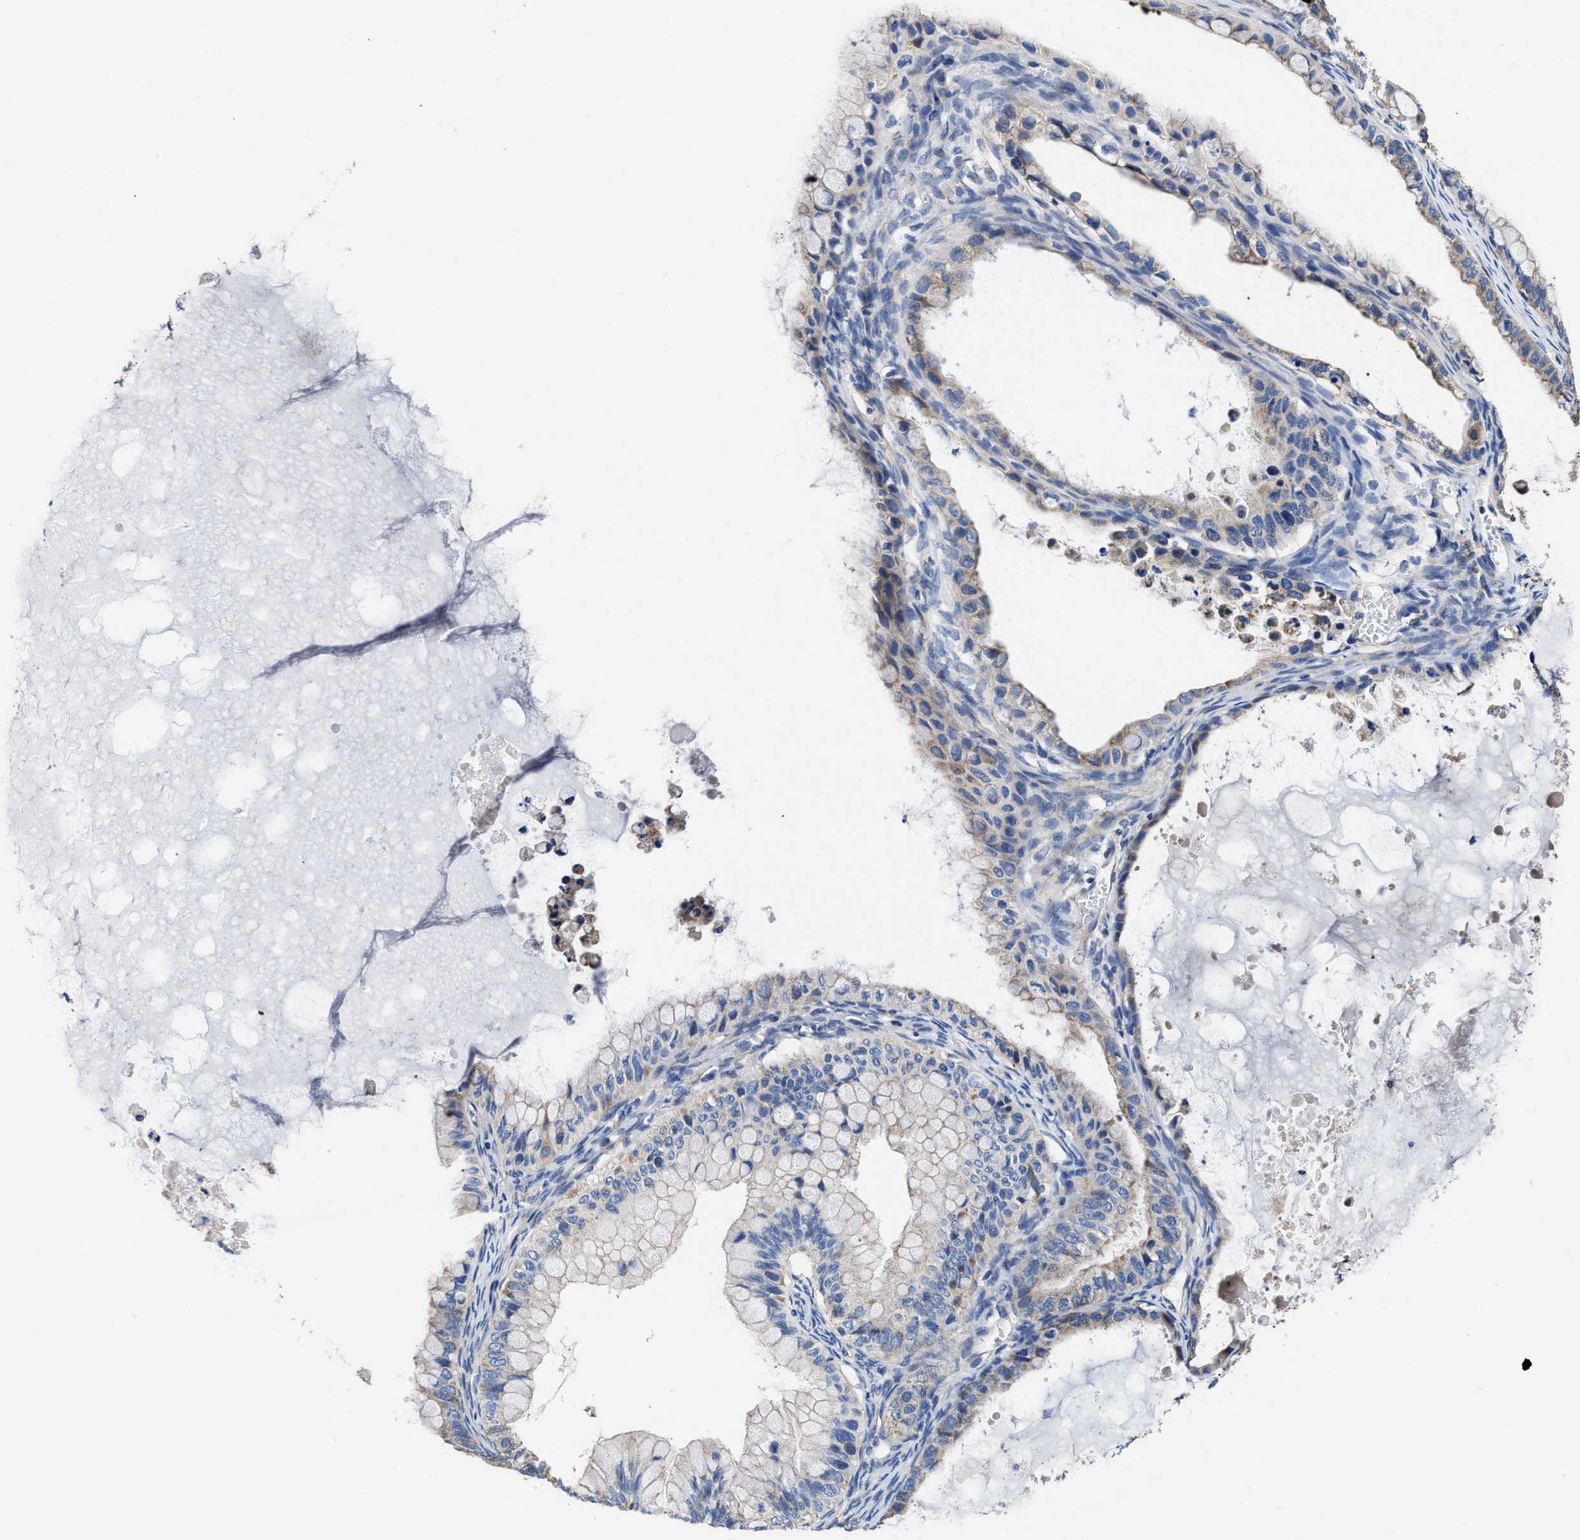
{"staining": {"intensity": "weak", "quantity": "25%-75%", "location": "cytoplasmic/membranous"}, "tissue": "ovarian cancer", "cell_type": "Tumor cells", "image_type": "cancer", "snomed": [{"axis": "morphology", "description": "Cystadenocarcinoma, mucinous, NOS"}, {"axis": "topography", "description": "Ovary"}], "caption": "Tumor cells display weak cytoplasmic/membranous positivity in approximately 25%-75% of cells in ovarian cancer (mucinous cystadenocarcinoma).", "gene": "TMEM30A", "patient": {"sex": "female", "age": 80}}